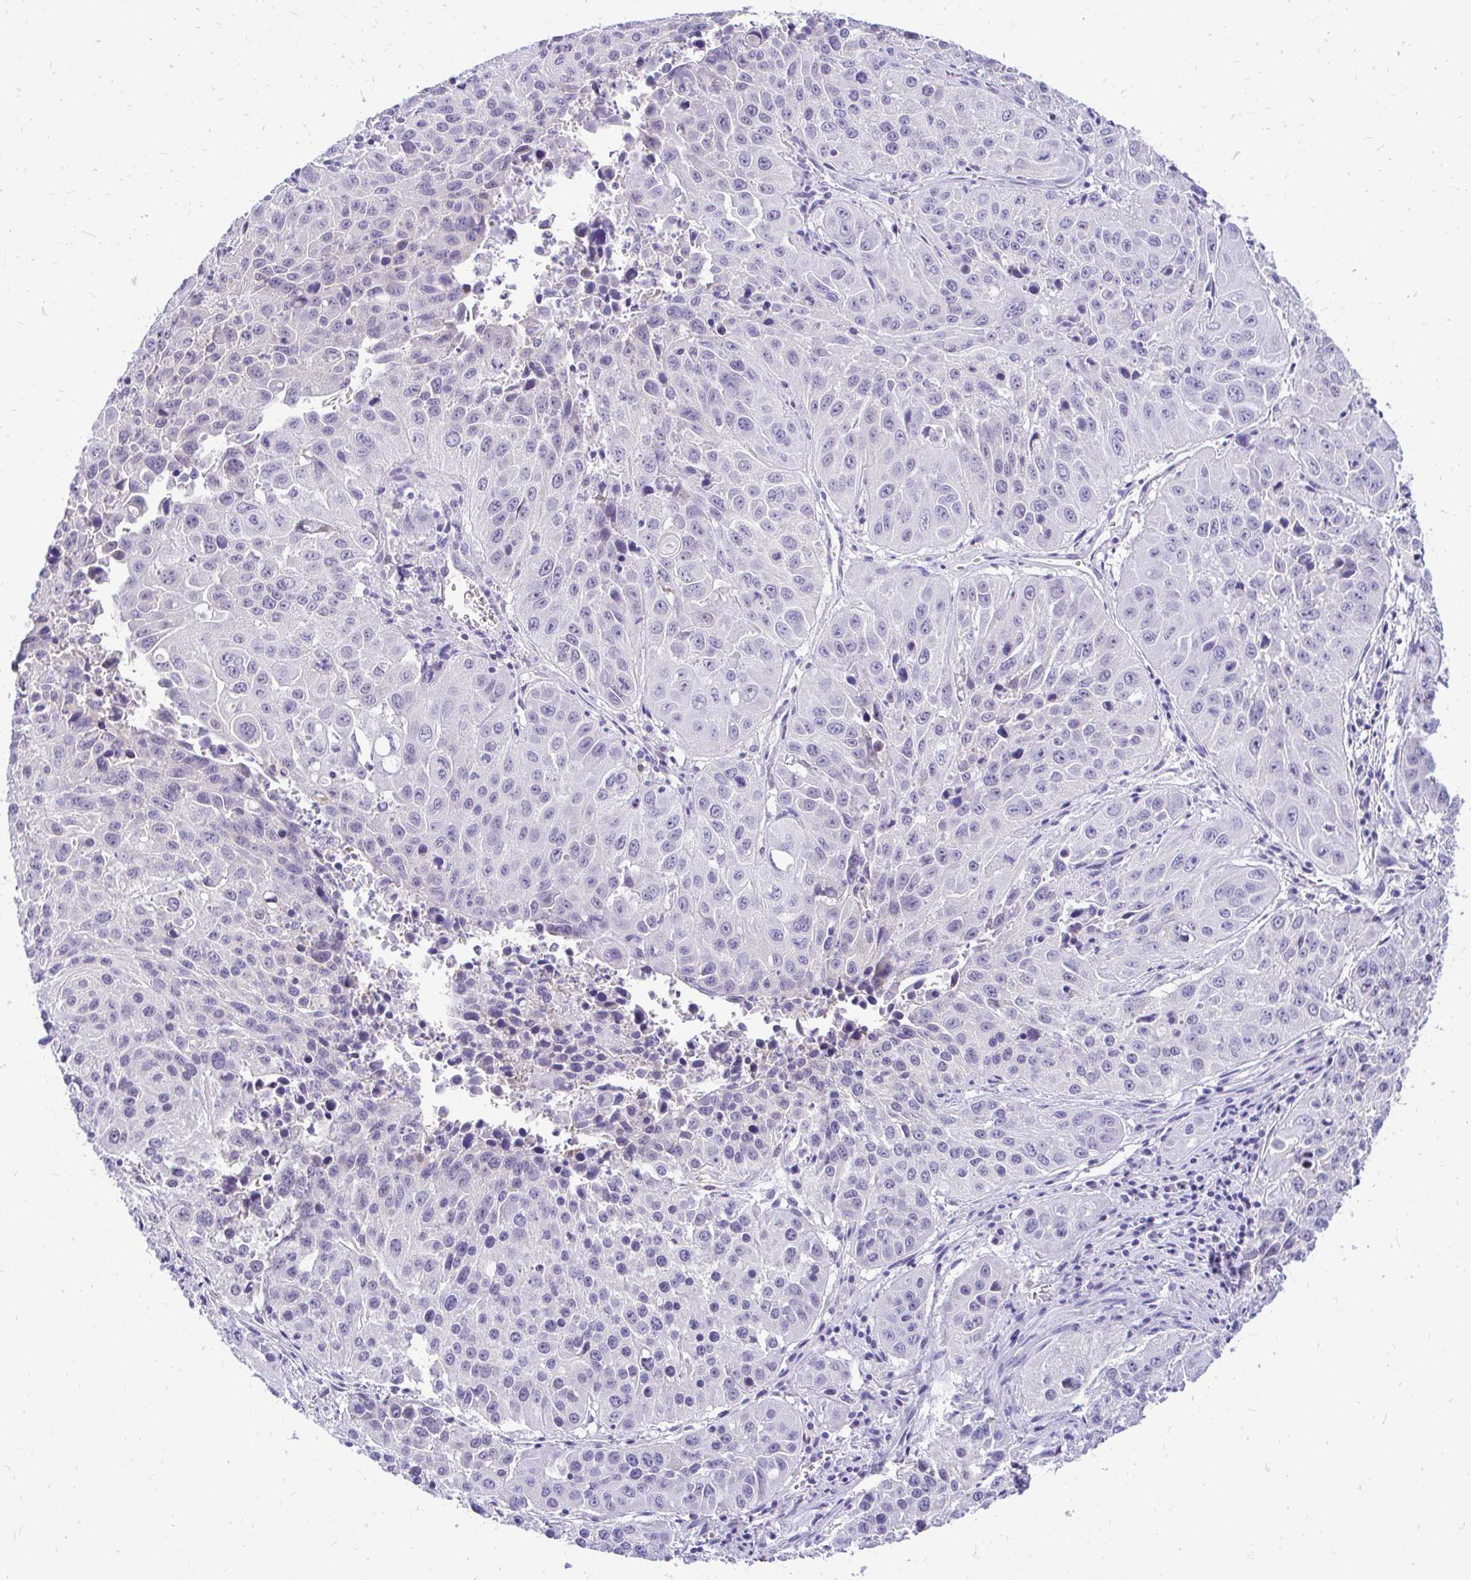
{"staining": {"intensity": "negative", "quantity": "none", "location": "none"}, "tissue": "lung cancer", "cell_type": "Tumor cells", "image_type": "cancer", "snomed": [{"axis": "morphology", "description": "Squamous cell carcinoma, NOS"}, {"axis": "topography", "description": "Lung"}], "caption": "Lung squamous cell carcinoma was stained to show a protein in brown. There is no significant expression in tumor cells.", "gene": "FATE1", "patient": {"sex": "female", "age": 61}}